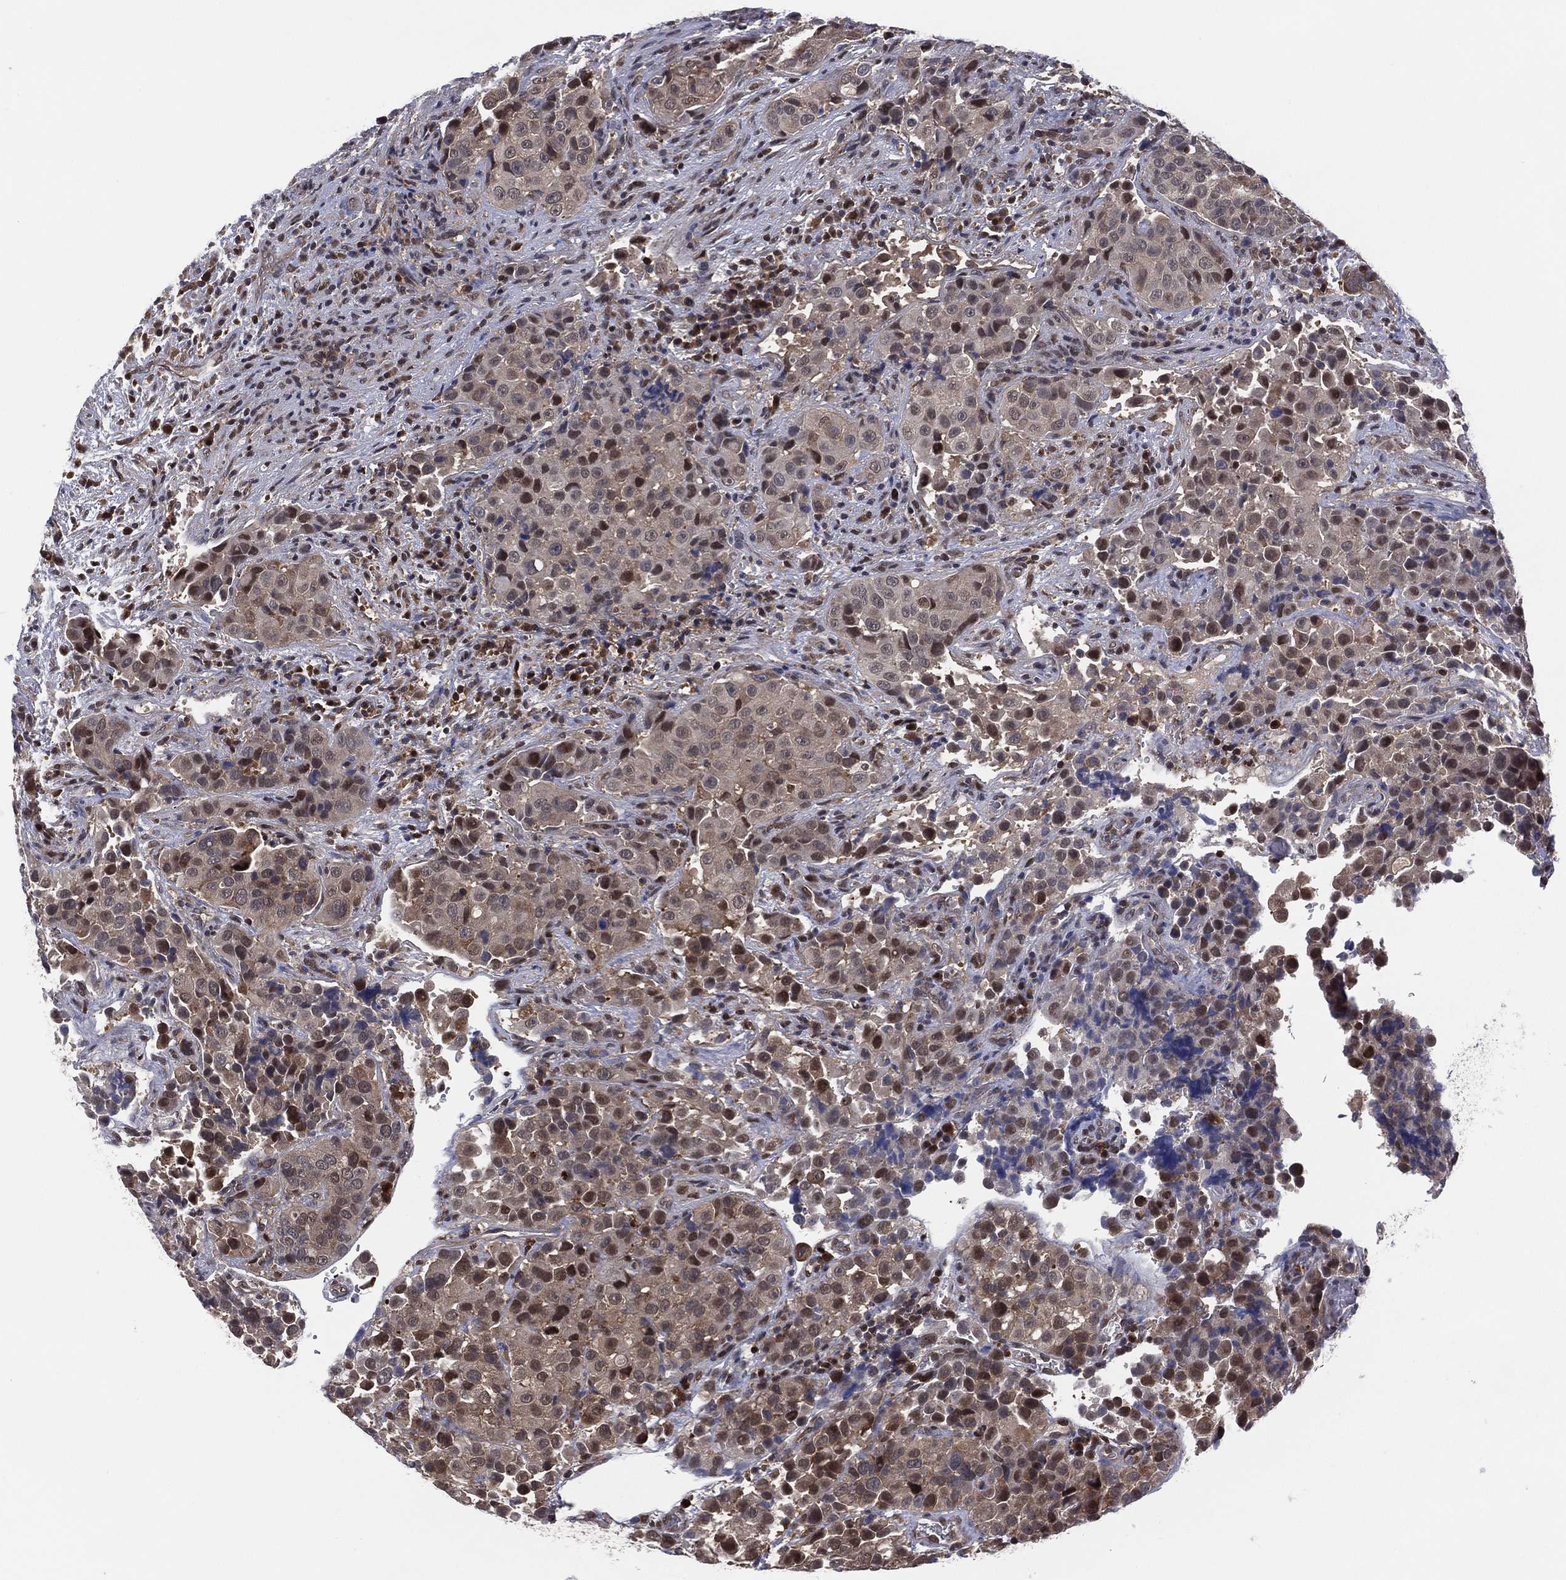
{"staining": {"intensity": "moderate", "quantity": "25%-75%", "location": "cytoplasmic/membranous,nuclear"}, "tissue": "urothelial cancer", "cell_type": "Tumor cells", "image_type": "cancer", "snomed": [{"axis": "morphology", "description": "Urothelial carcinoma, NOS"}, {"axis": "topography", "description": "Urinary bladder"}], "caption": "Immunohistochemistry (IHC) (DAB) staining of human transitional cell carcinoma exhibits moderate cytoplasmic/membranous and nuclear protein positivity in approximately 25%-75% of tumor cells.", "gene": "ICOSLG", "patient": {"sex": "male", "age": 52}}